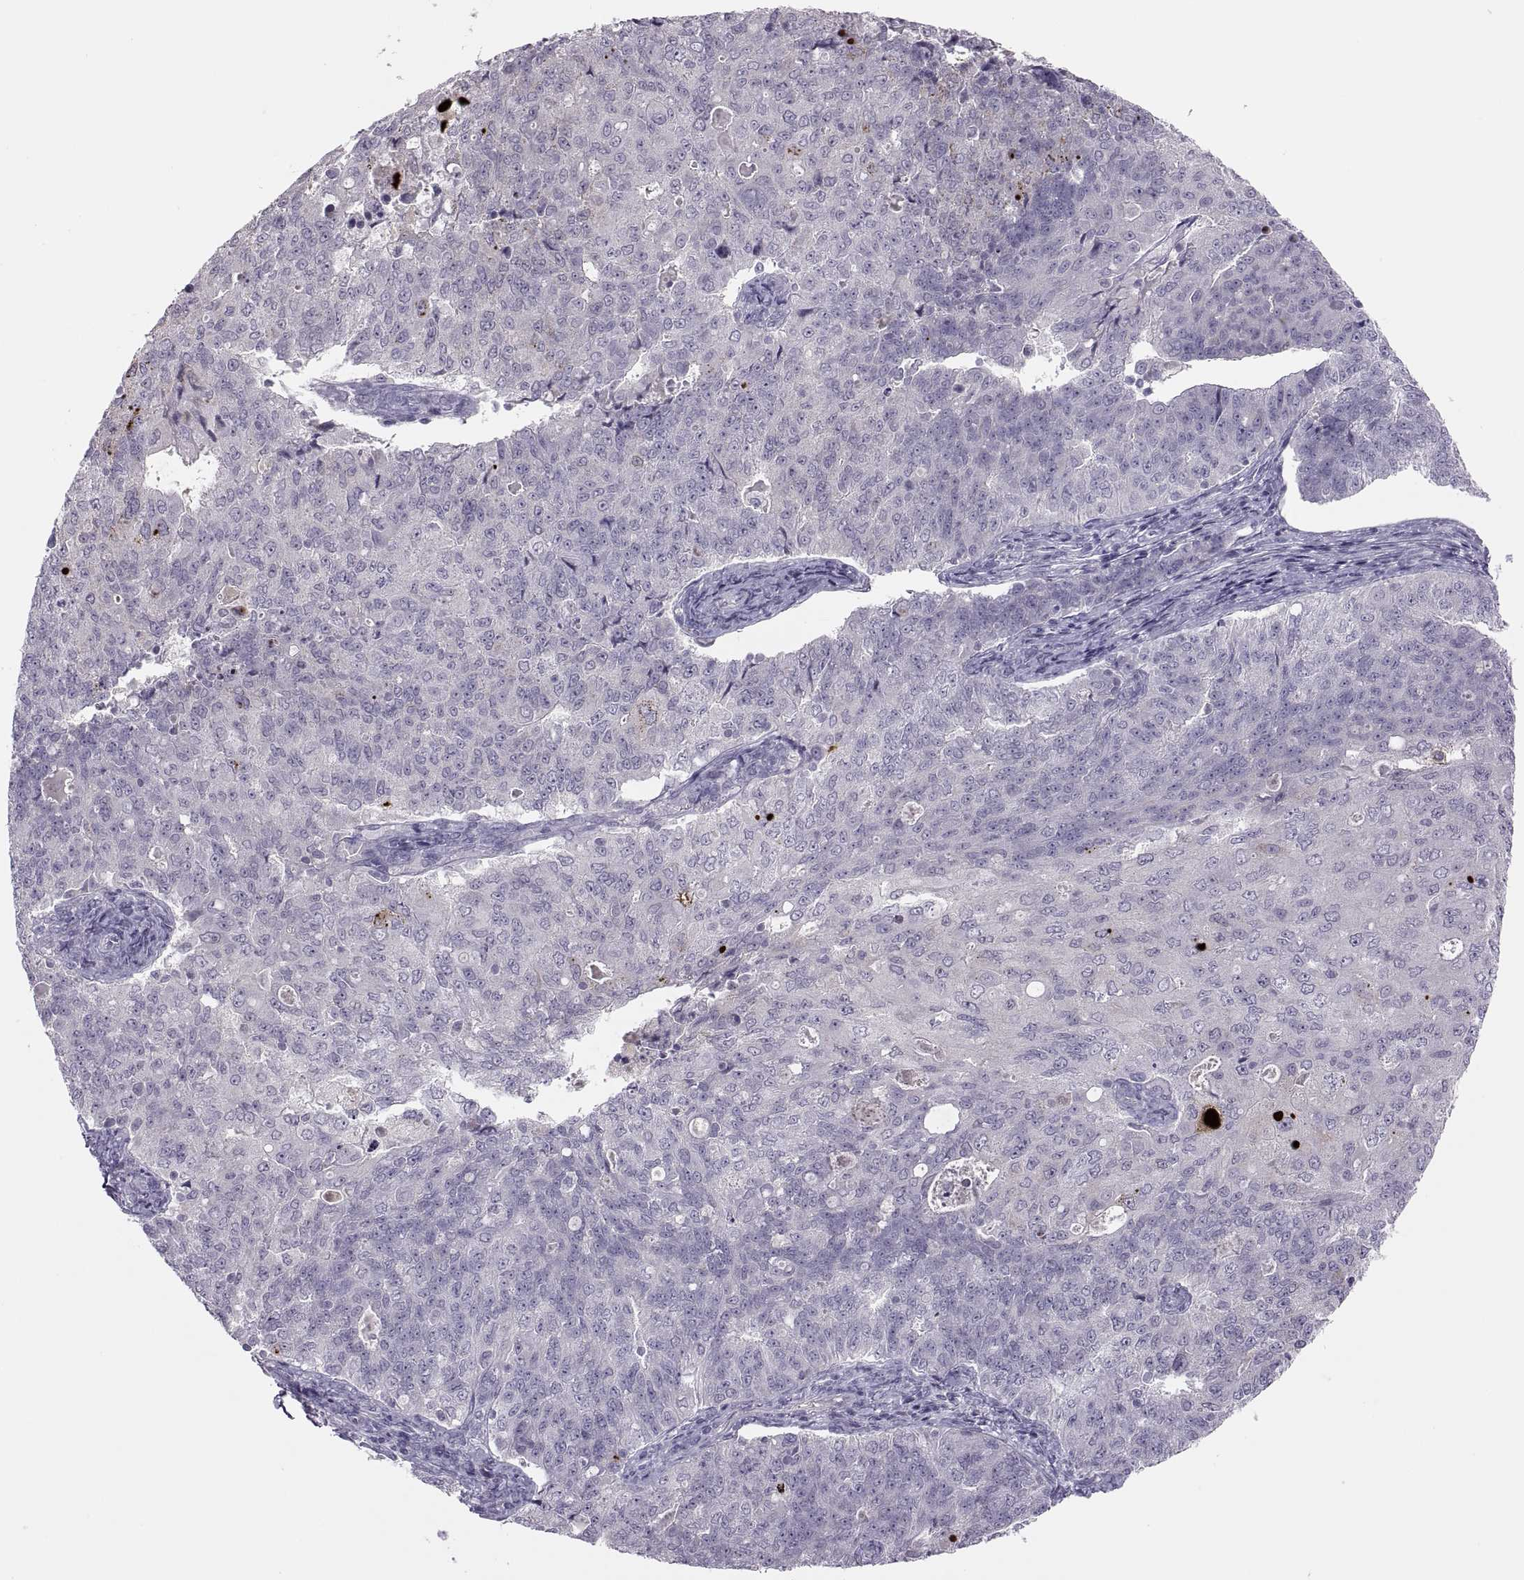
{"staining": {"intensity": "negative", "quantity": "none", "location": "none"}, "tissue": "endometrial cancer", "cell_type": "Tumor cells", "image_type": "cancer", "snomed": [{"axis": "morphology", "description": "Adenocarcinoma, NOS"}, {"axis": "topography", "description": "Endometrium"}], "caption": "Immunohistochemistry (IHC) image of neoplastic tissue: endometrial cancer (adenocarcinoma) stained with DAB (3,3'-diaminobenzidine) exhibits no significant protein expression in tumor cells.", "gene": "CHCT1", "patient": {"sex": "female", "age": 43}}